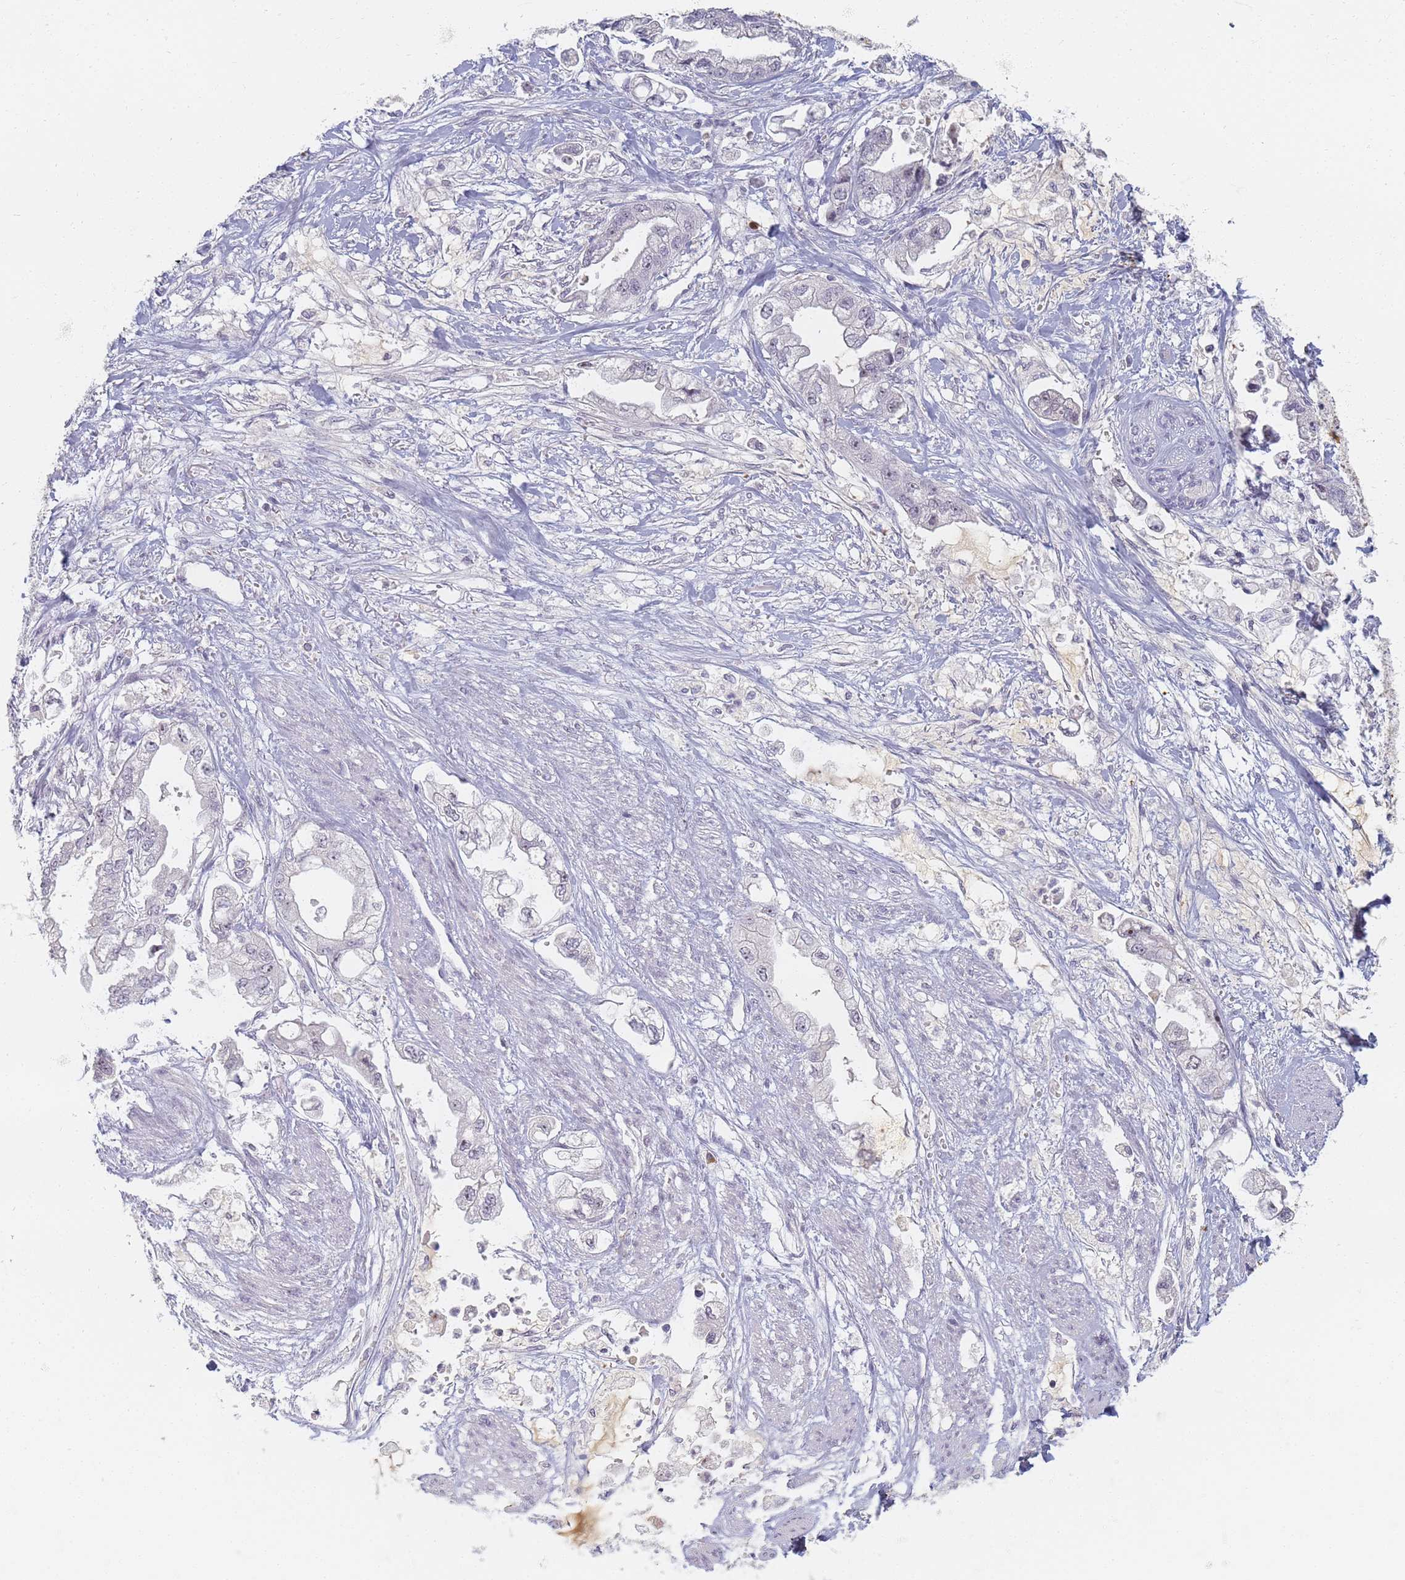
{"staining": {"intensity": "negative", "quantity": "none", "location": "none"}, "tissue": "stomach cancer", "cell_type": "Tumor cells", "image_type": "cancer", "snomed": [{"axis": "morphology", "description": "Adenocarcinoma, NOS"}, {"axis": "topography", "description": "Stomach"}], "caption": "There is no significant positivity in tumor cells of stomach cancer.", "gene": "SLC38A9", "patient": {"sex": "male", "age": 62}}